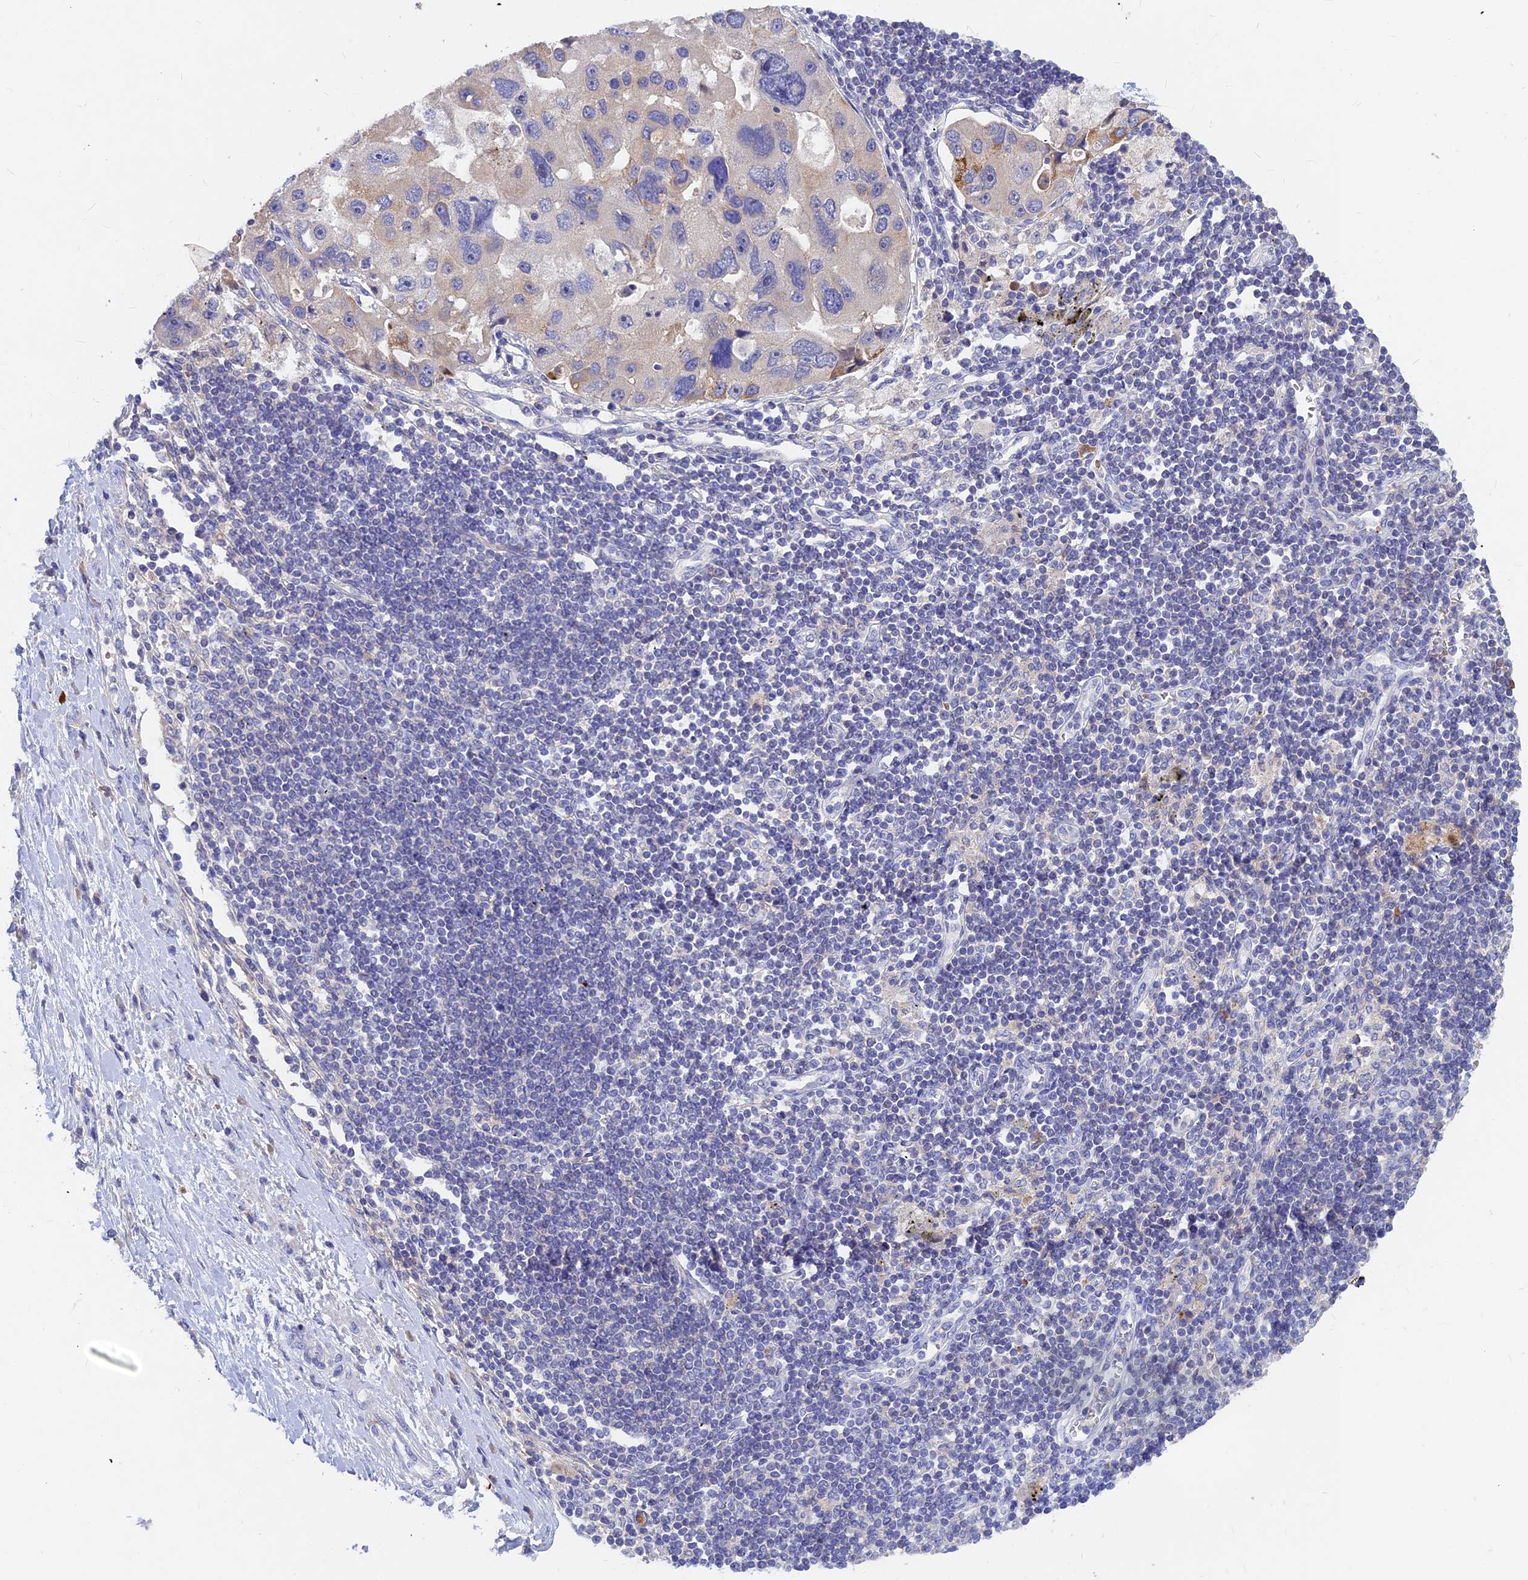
{"staining": {"intensity": "moderate", "quantity": "<25%", "location": "cytoplasmic/membranous"}, "tissue": "lung cancer", "cell_type": "Tumor cells", "image_type": "cancer", "snomed": [{"axis": "morphology", "description": "Adenocarcinoma, NOS"}, {"axis": "topography", "description": "Lung"}], "caption": "There is low levels of moderate cytoplasmic/membranous staining in tumor cells of lung cancer (adenocarcinoma), as demonstrated by immunohistochemical staining (brown color).", "gene": "DMRTA1", "patient": {"sex": "female", "age": 54}}